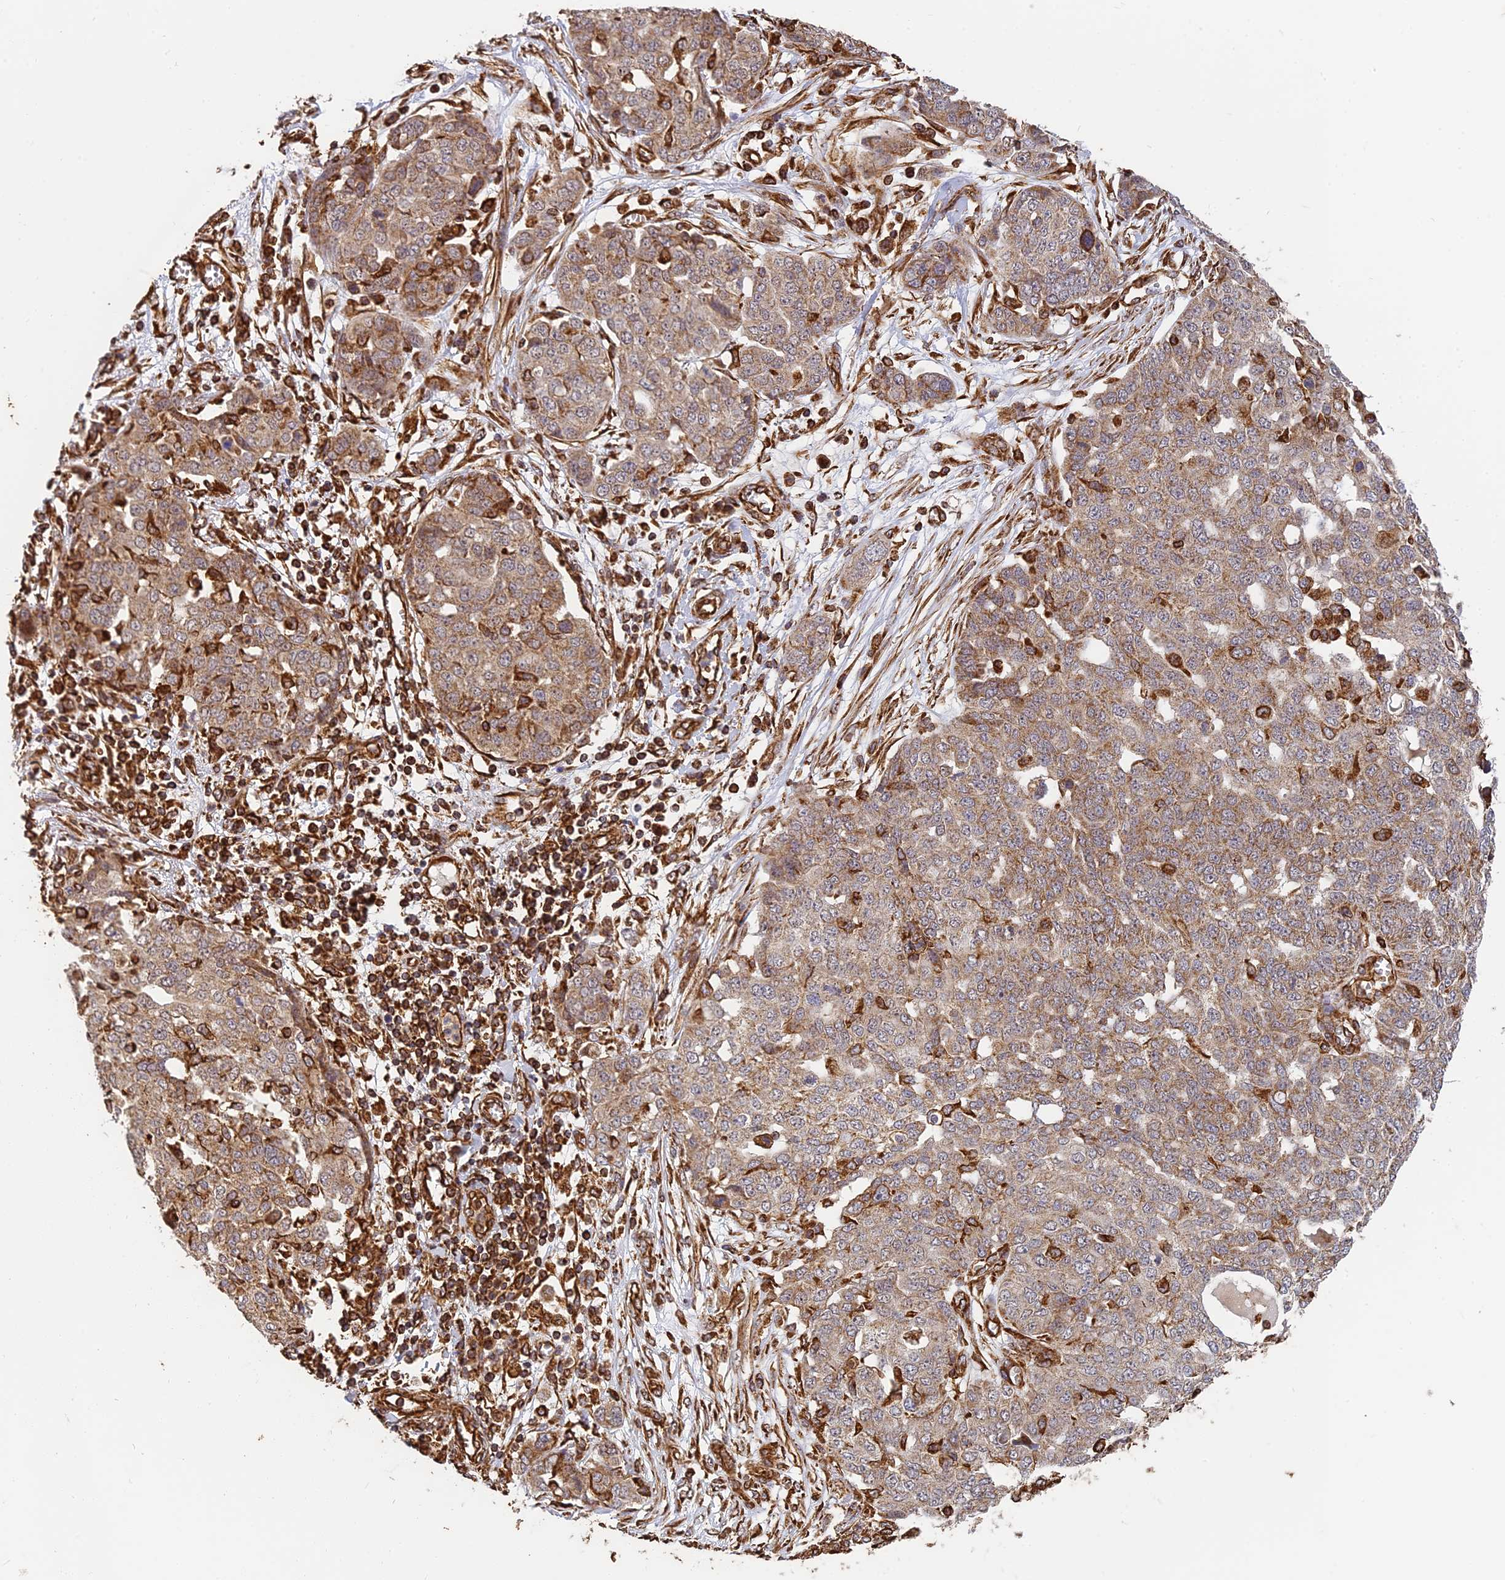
{"staining": {"intensity": "moderate", "quantity": ">75%", "location": "cytoplasmic/membranous"}, "tissue": "ovarian cancer", "cell_type": "Tumor cells", "image_type": "cancer", "snomed": [{"axis": "morphology", "description": "Cystadenocarcinoma, serous, NOS"}, {"axis": "topography", "description": "Soft tissue"}, {"axis": "topography", "description": "Ovary"}], "caption": "Human serous cystadenocarcinoma (ovarian) stained with a protein marker shows moderate staining in tumor cells.", "gene": "DSTYK", "patient": {"sex": "female", "age": 57}}